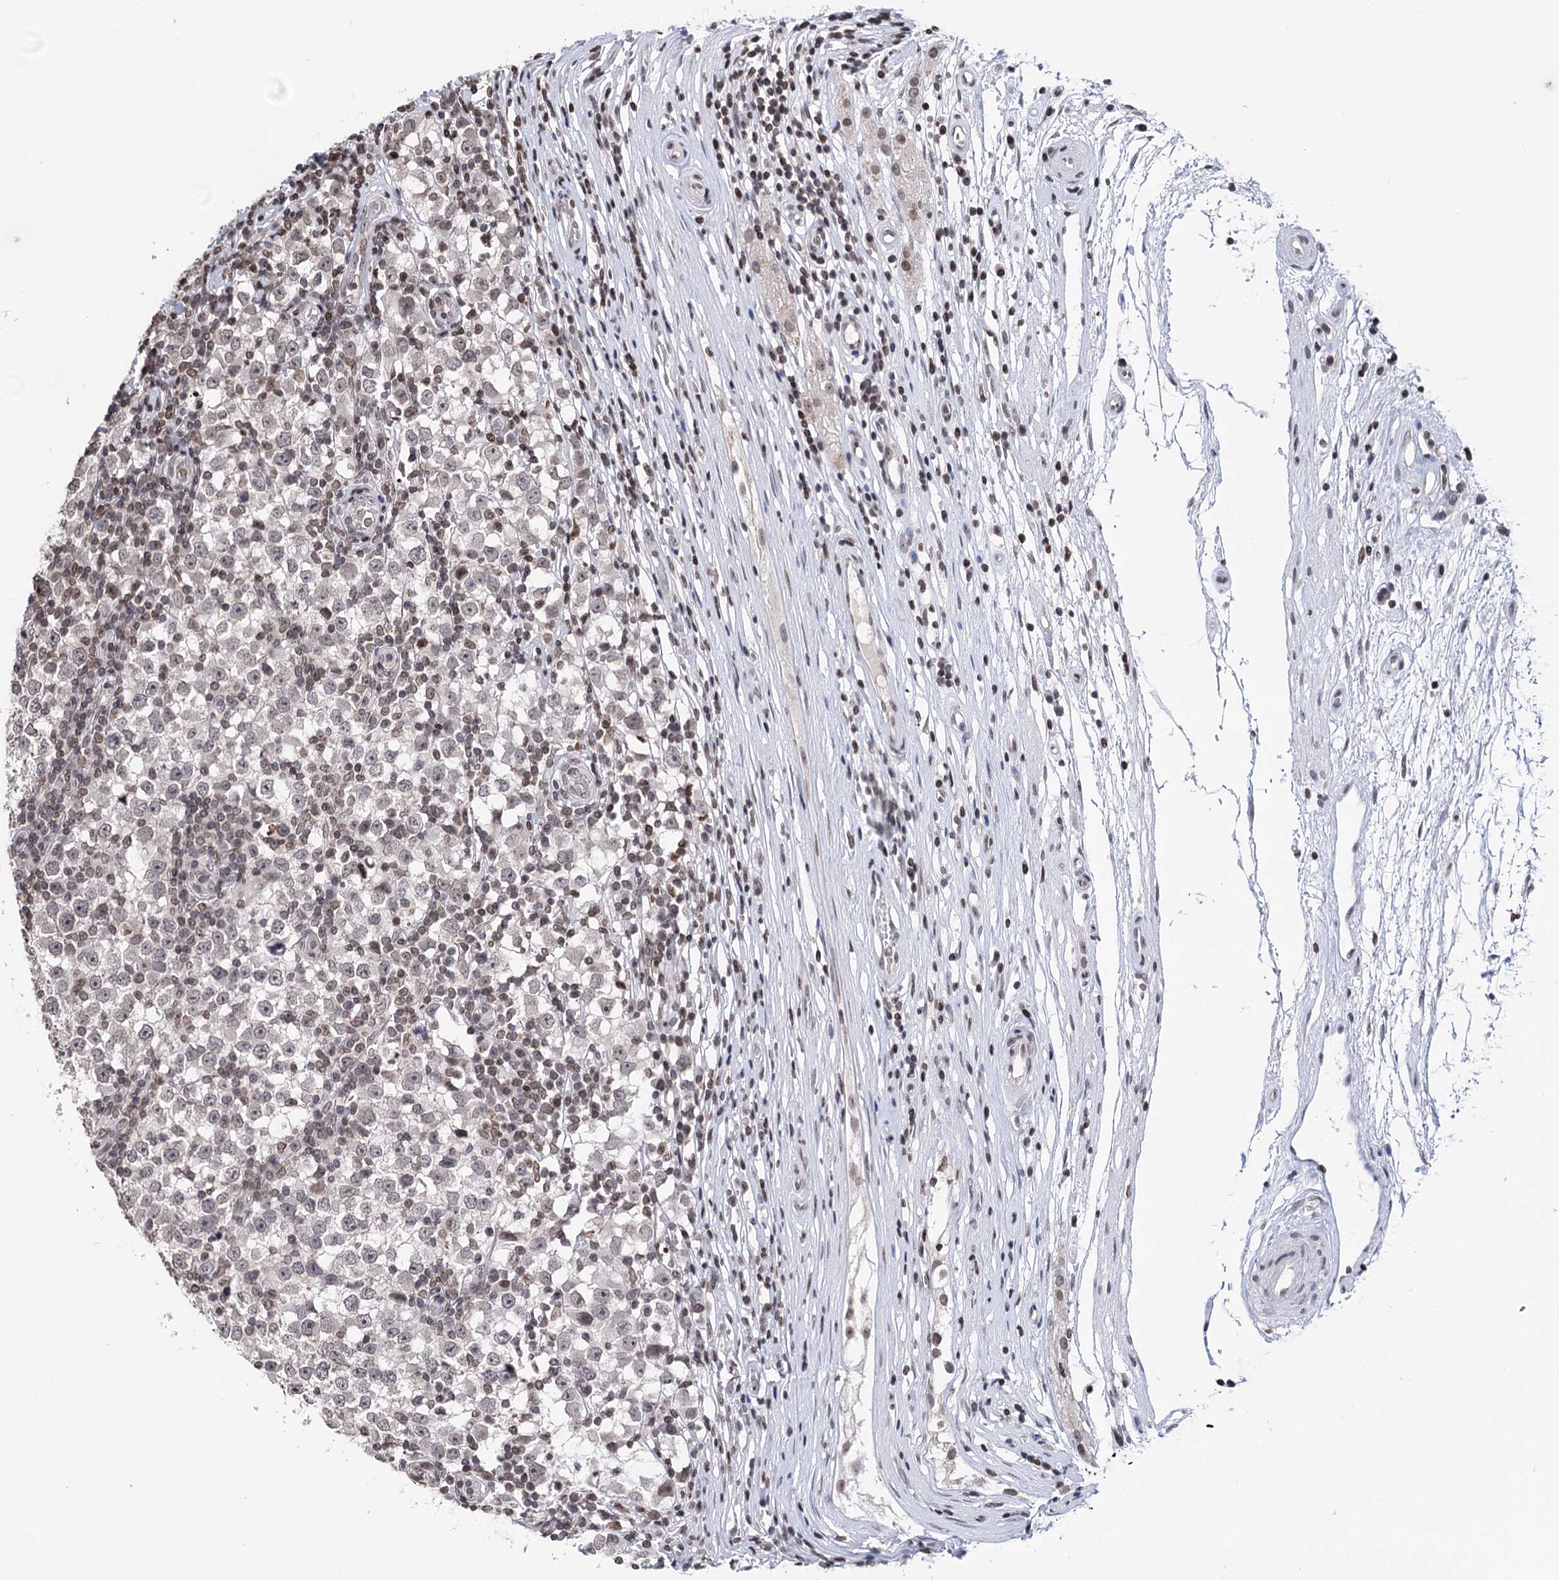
{"staining": {"intensity": "weak", "quantity": "25%-75%", "location": "nuclear"}, "tissue": "testis cancer", "cell_type": "Tumor cells", "image_type": "cancer", "snomed": [{"axis": "morphology", "description": "Seminoma, NOS"}, {"axis": "topography", "description": "Testis"}], "caption": "Brown immunohistochemical staining in human testis cancer reveals weak nuclear positivity in approximately 25%-75% of tumor cells.", "gene": "CCDC77", "patient": {"sex": "male", "age": 65}}